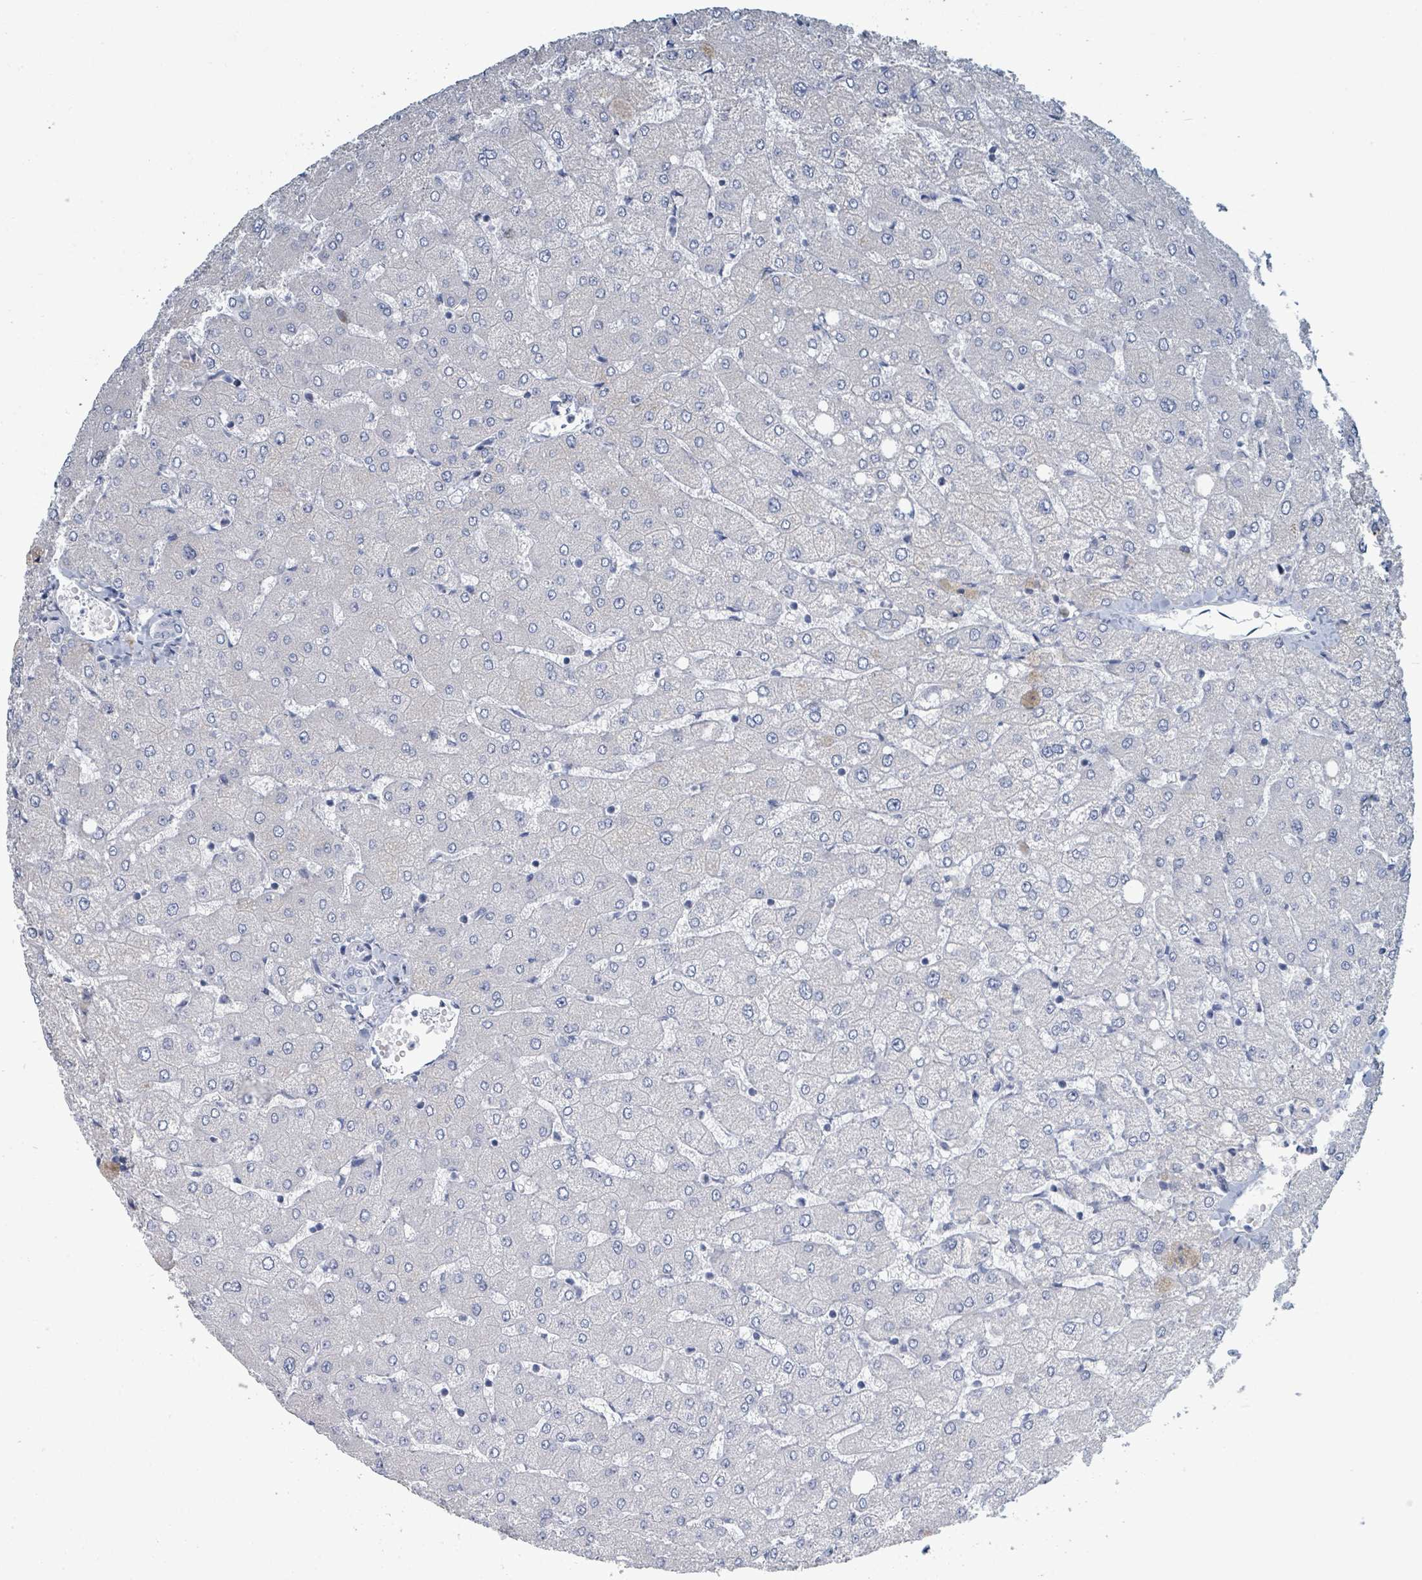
{"staining": {"intensity": "negative", "quantity": "none", "location": "none"}, "tissue": "liver", "cell_type": "Cholangiocytes", "image_type": "normal", "snomed": [{"axis": "morphology", "description": "Normal tissue, NOS"}, {"axis": "topography", "description": "Liver"}], "caption": "A photomicrograph of liver stained for a protein shows no brown staining in cholangiocytes.", "gene": "RAB33B", "patient": {"sex": "female", "age": 54}}